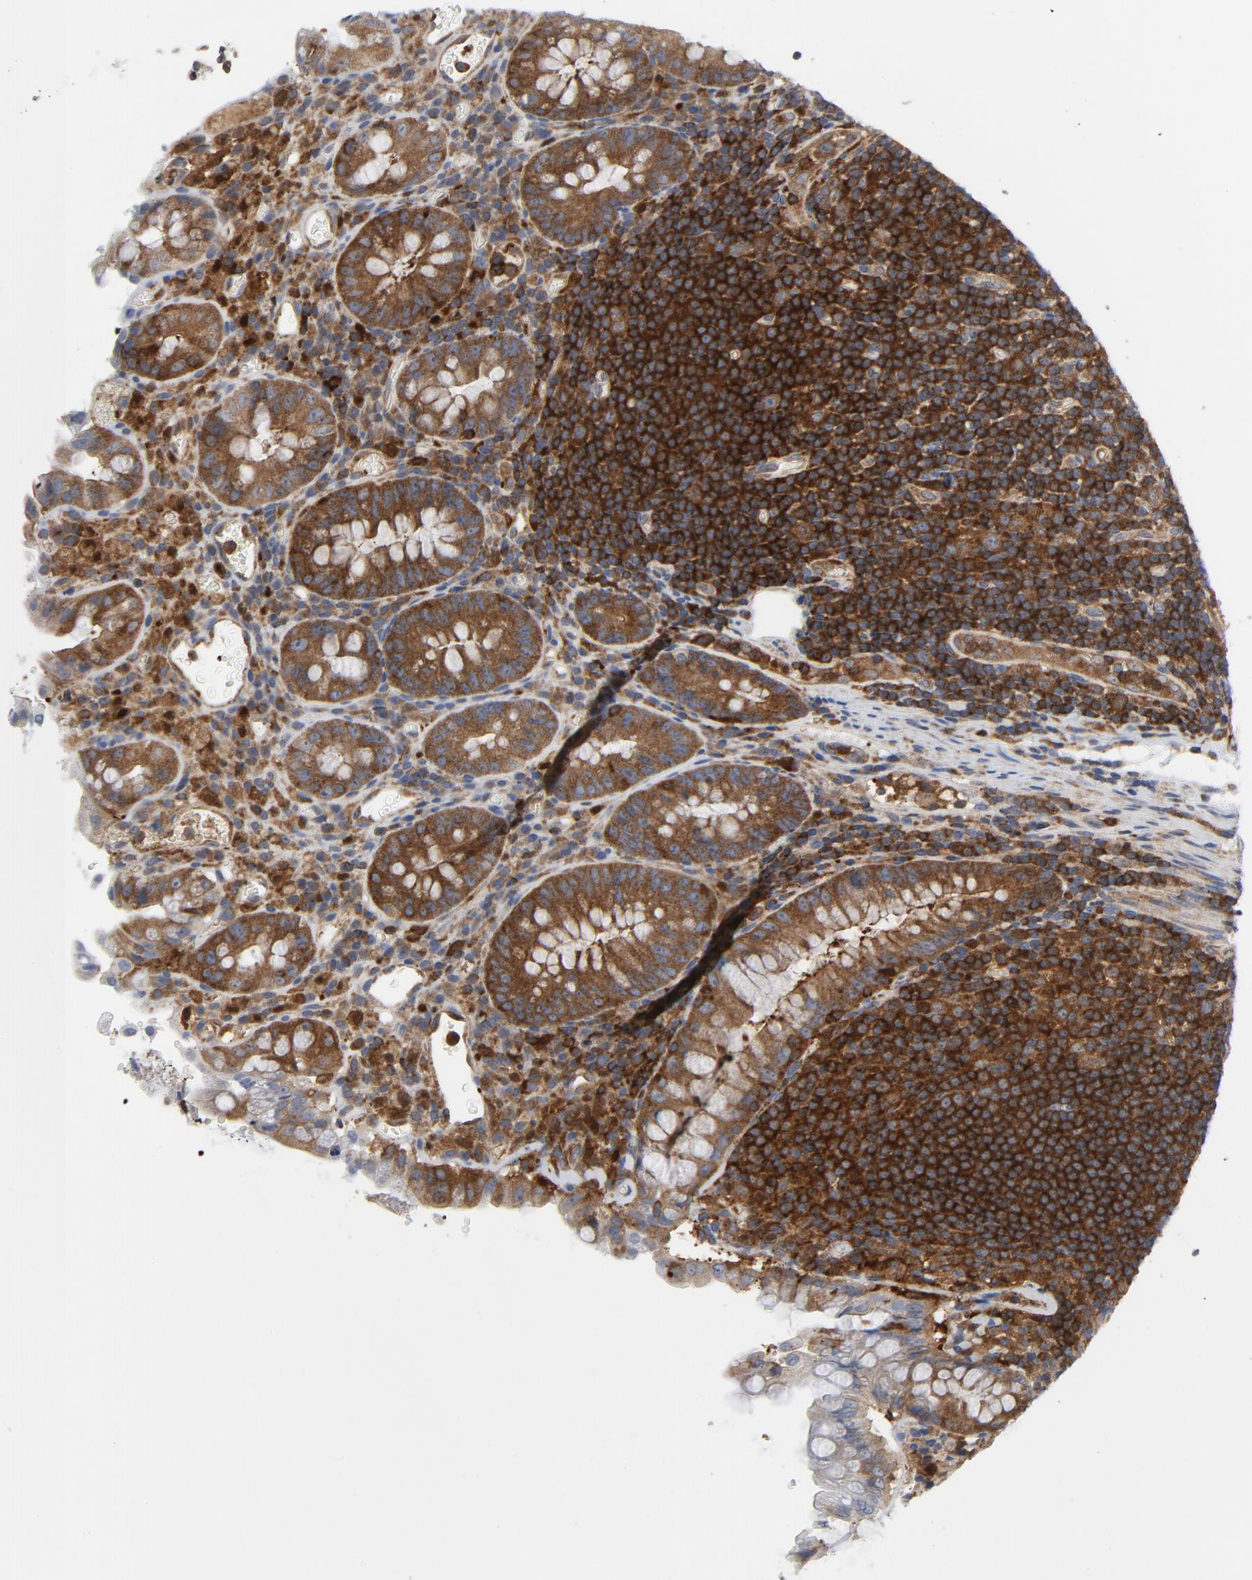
{"staining": {"intensity": "weak", "quantity": "25%-75%", "location": "cytoplasmic/membranous"}, "tissue": "colon", "cell_type": "Endothelial cells", "image_type": "normal", "snomed": [{"axis": "morphology", "description": "Normal tissue, NOS"}, {"axis": "topography", "description": "Colon"}], "caption": "Benign colon was stained to show a protein in brown. There is low levels of weak cytoplasmic/membranous expression in approximately 25%-75% of endothelial cells. The staining is performed using DAB brown chromogen to label protein expression. The nuclei are counter-stained blue using hematoxylin.", "gene": "YES1", "patient": {"sex": "female", "age": 46}}